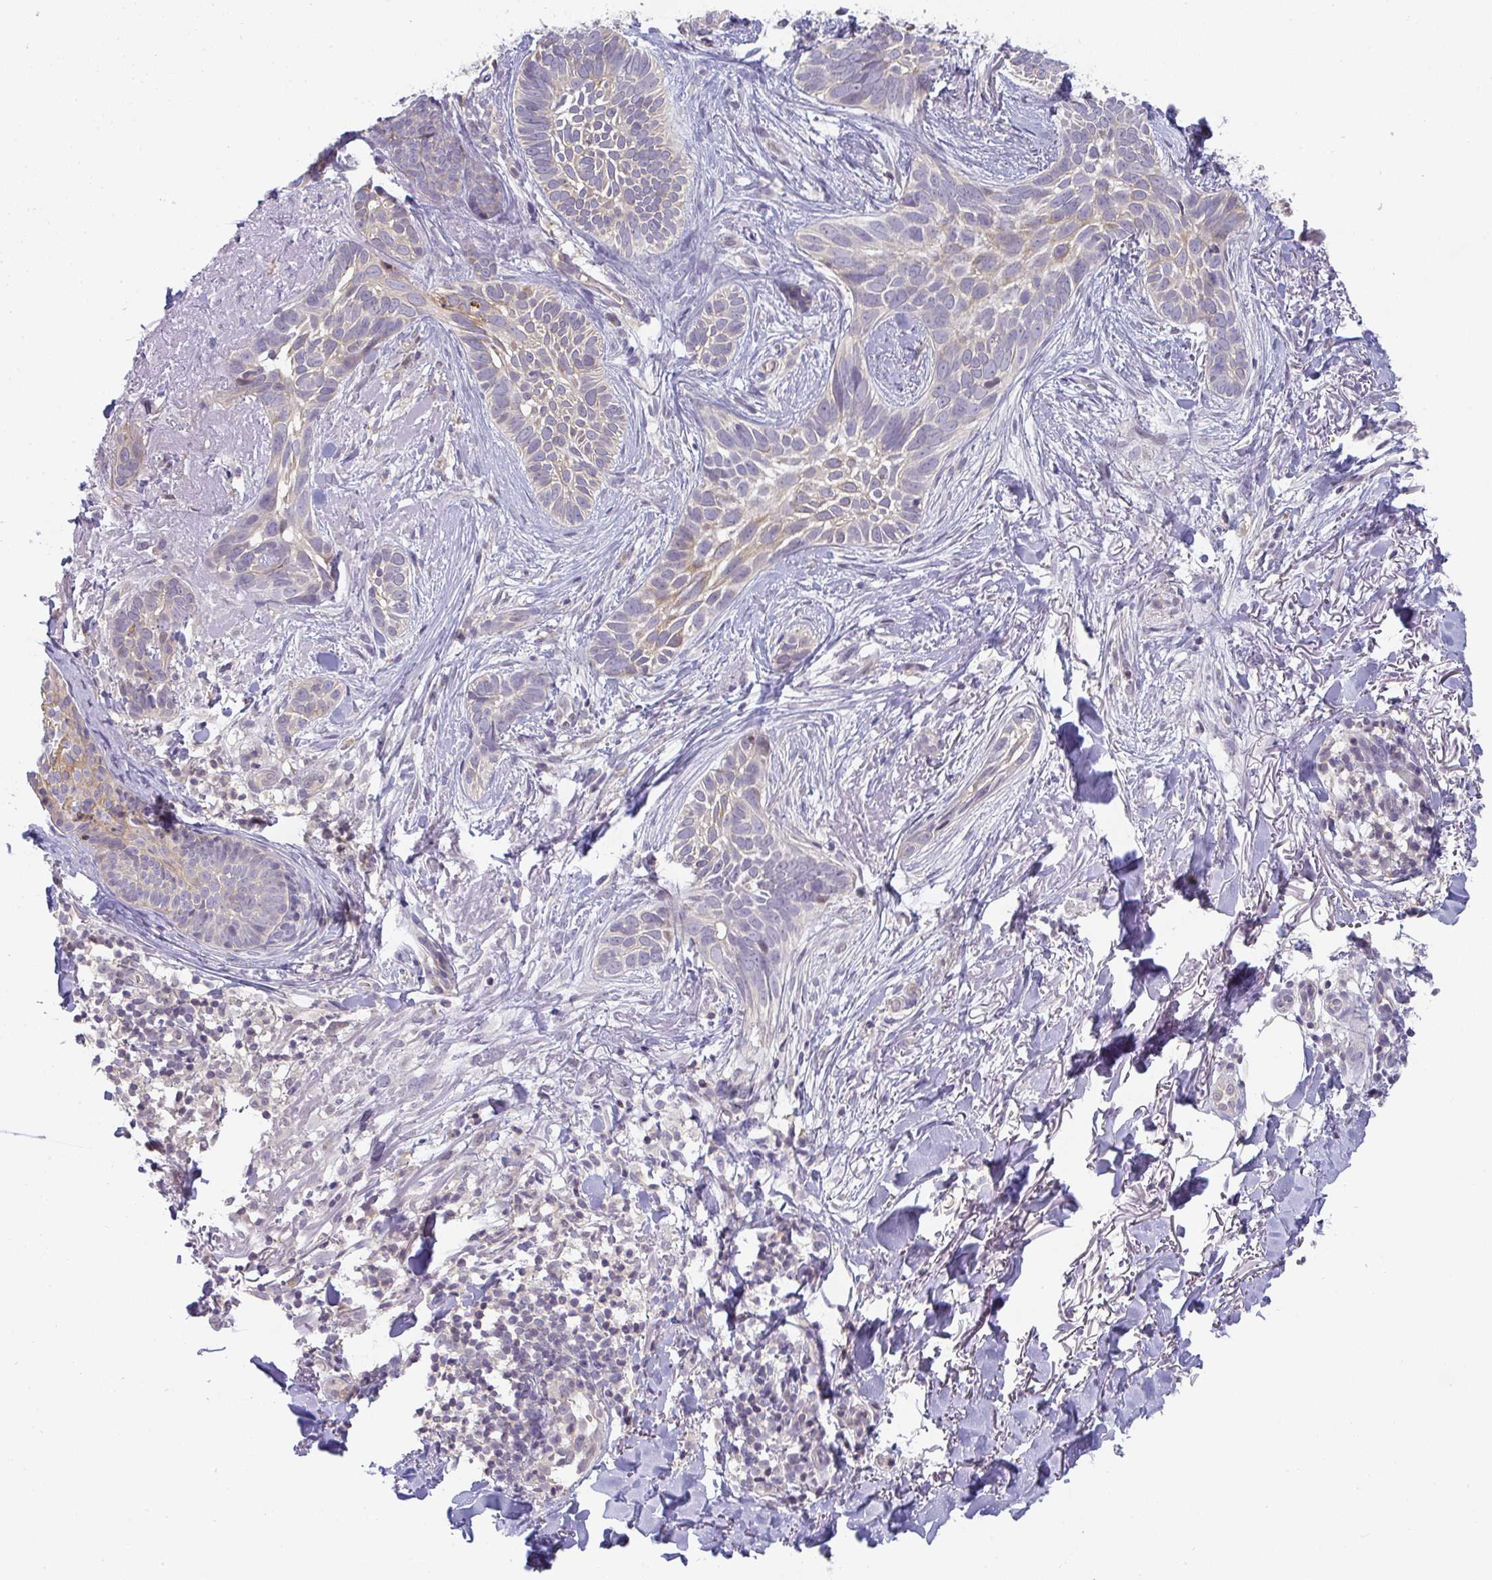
{"staining": {"intensity": "weak", "quantity": "<25%", "location": "cytoplasmic/membranous"}, "tissue": "skin cancer", "cell_type": "Tumor cells", "image_type": "cancer", "snomed": [{"axis": "morphology", "description": "Basal cell carcinoma"}, {"axis": "topography", "description": "Skin"}, {"axis": "topography", "description": "Skin of face"}], "caption": "The IHC histopathology image has no significant positivity in tumor cells of basal cell carcinoma (skin) tissue. (DAB immunohistochemistry with hematoxylin counter stain).", "gene": "GSDMB", "patient": {"sex": "female", "age": 90}}